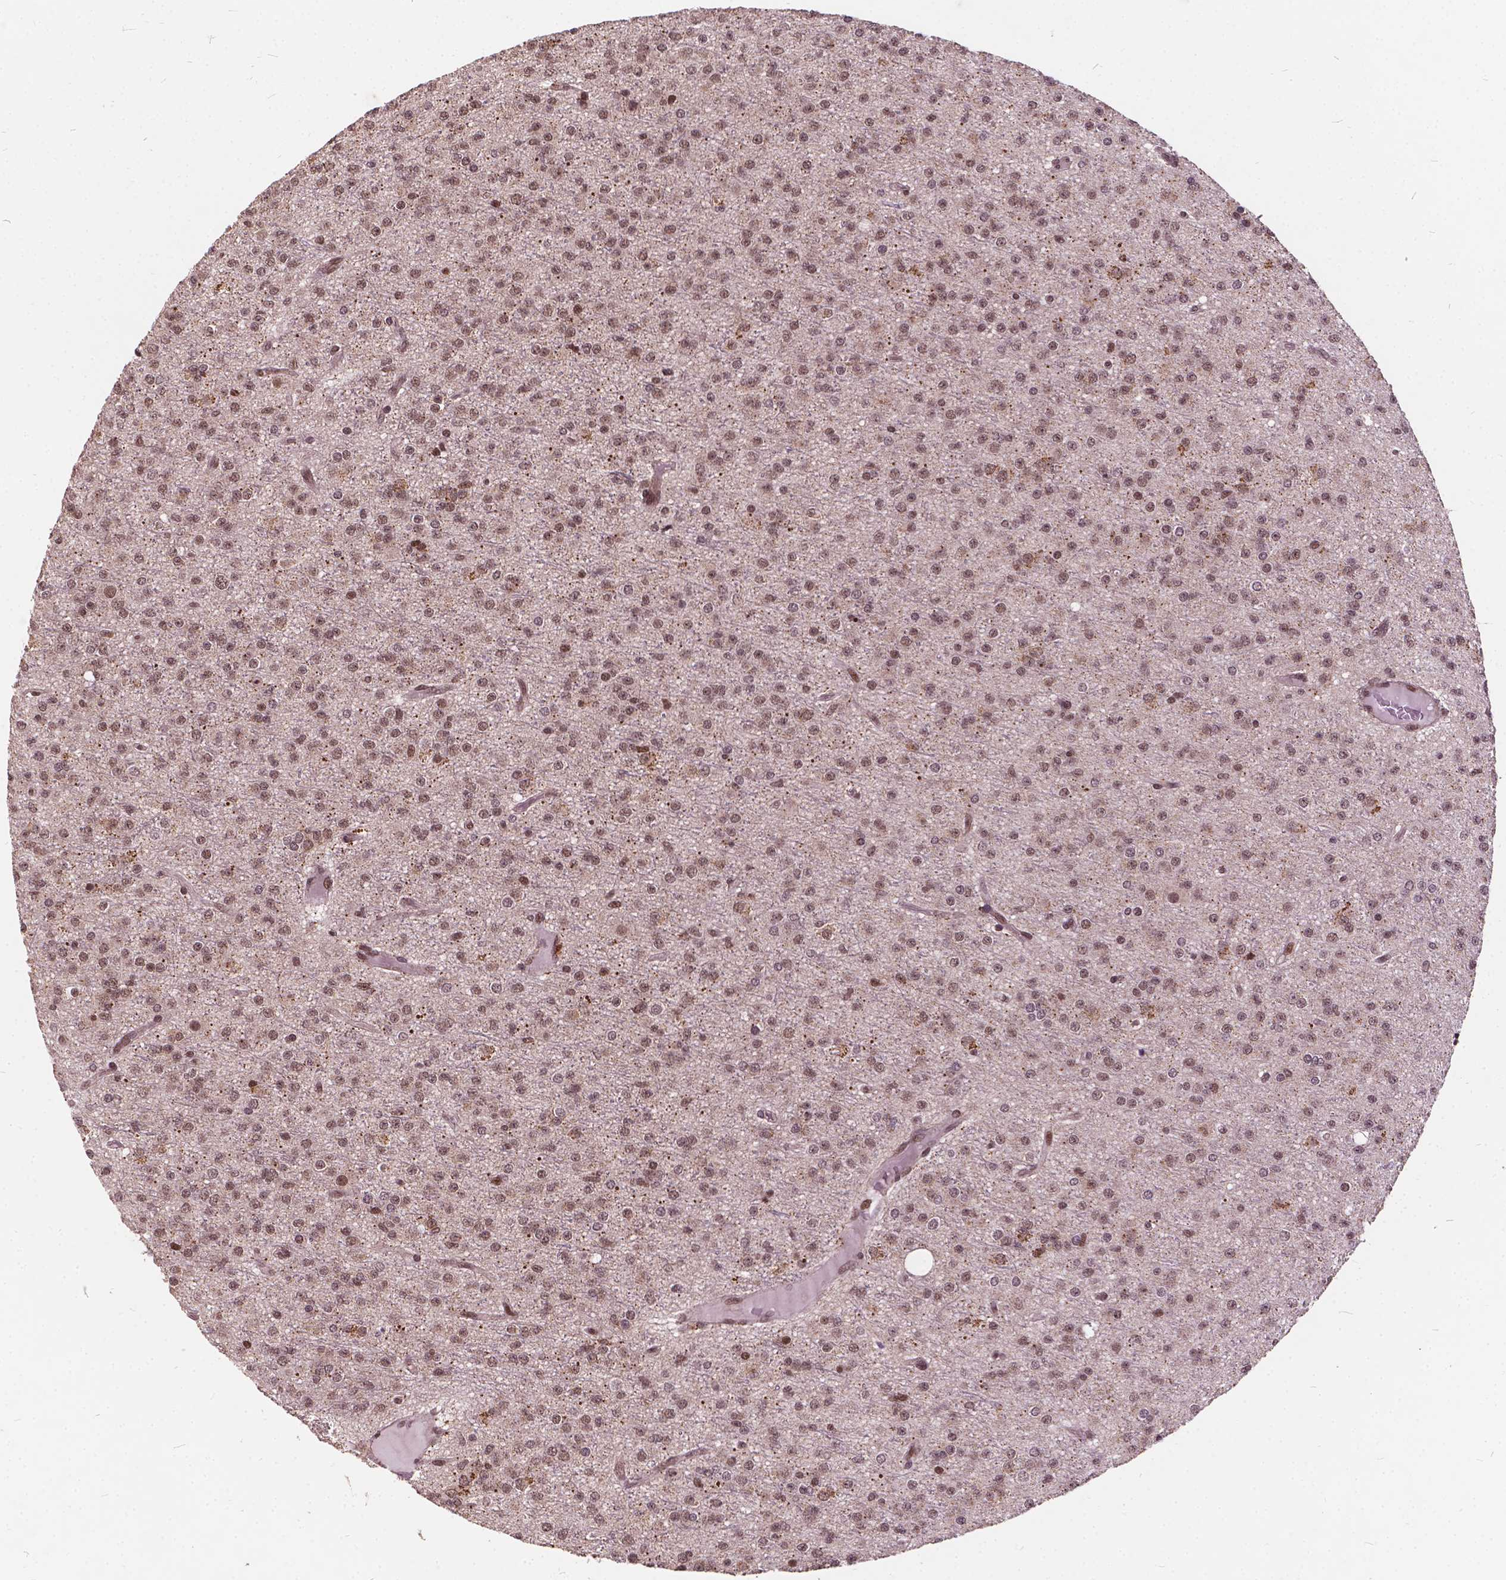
{"staining": {"intensity": "moderate", "quantity": ">75%", "location": "nuclear"}, "tissue": "glioma", "cell_type": "Tumor cells", "image_type": "cancer", "snomed": [{"axis": "morphology", "description": "Glioma, malignant, Low grade"}, {"axis": "topography", "description": "Brain"}], "caption": "This is an image of immunohistochemistry (IHC) staining of low-grade glioma (malignant), which shows moderate staining in the nuclear of tumor cells.", "gene": "GPS2", "patient": {"sex": "male", "age": 27}}